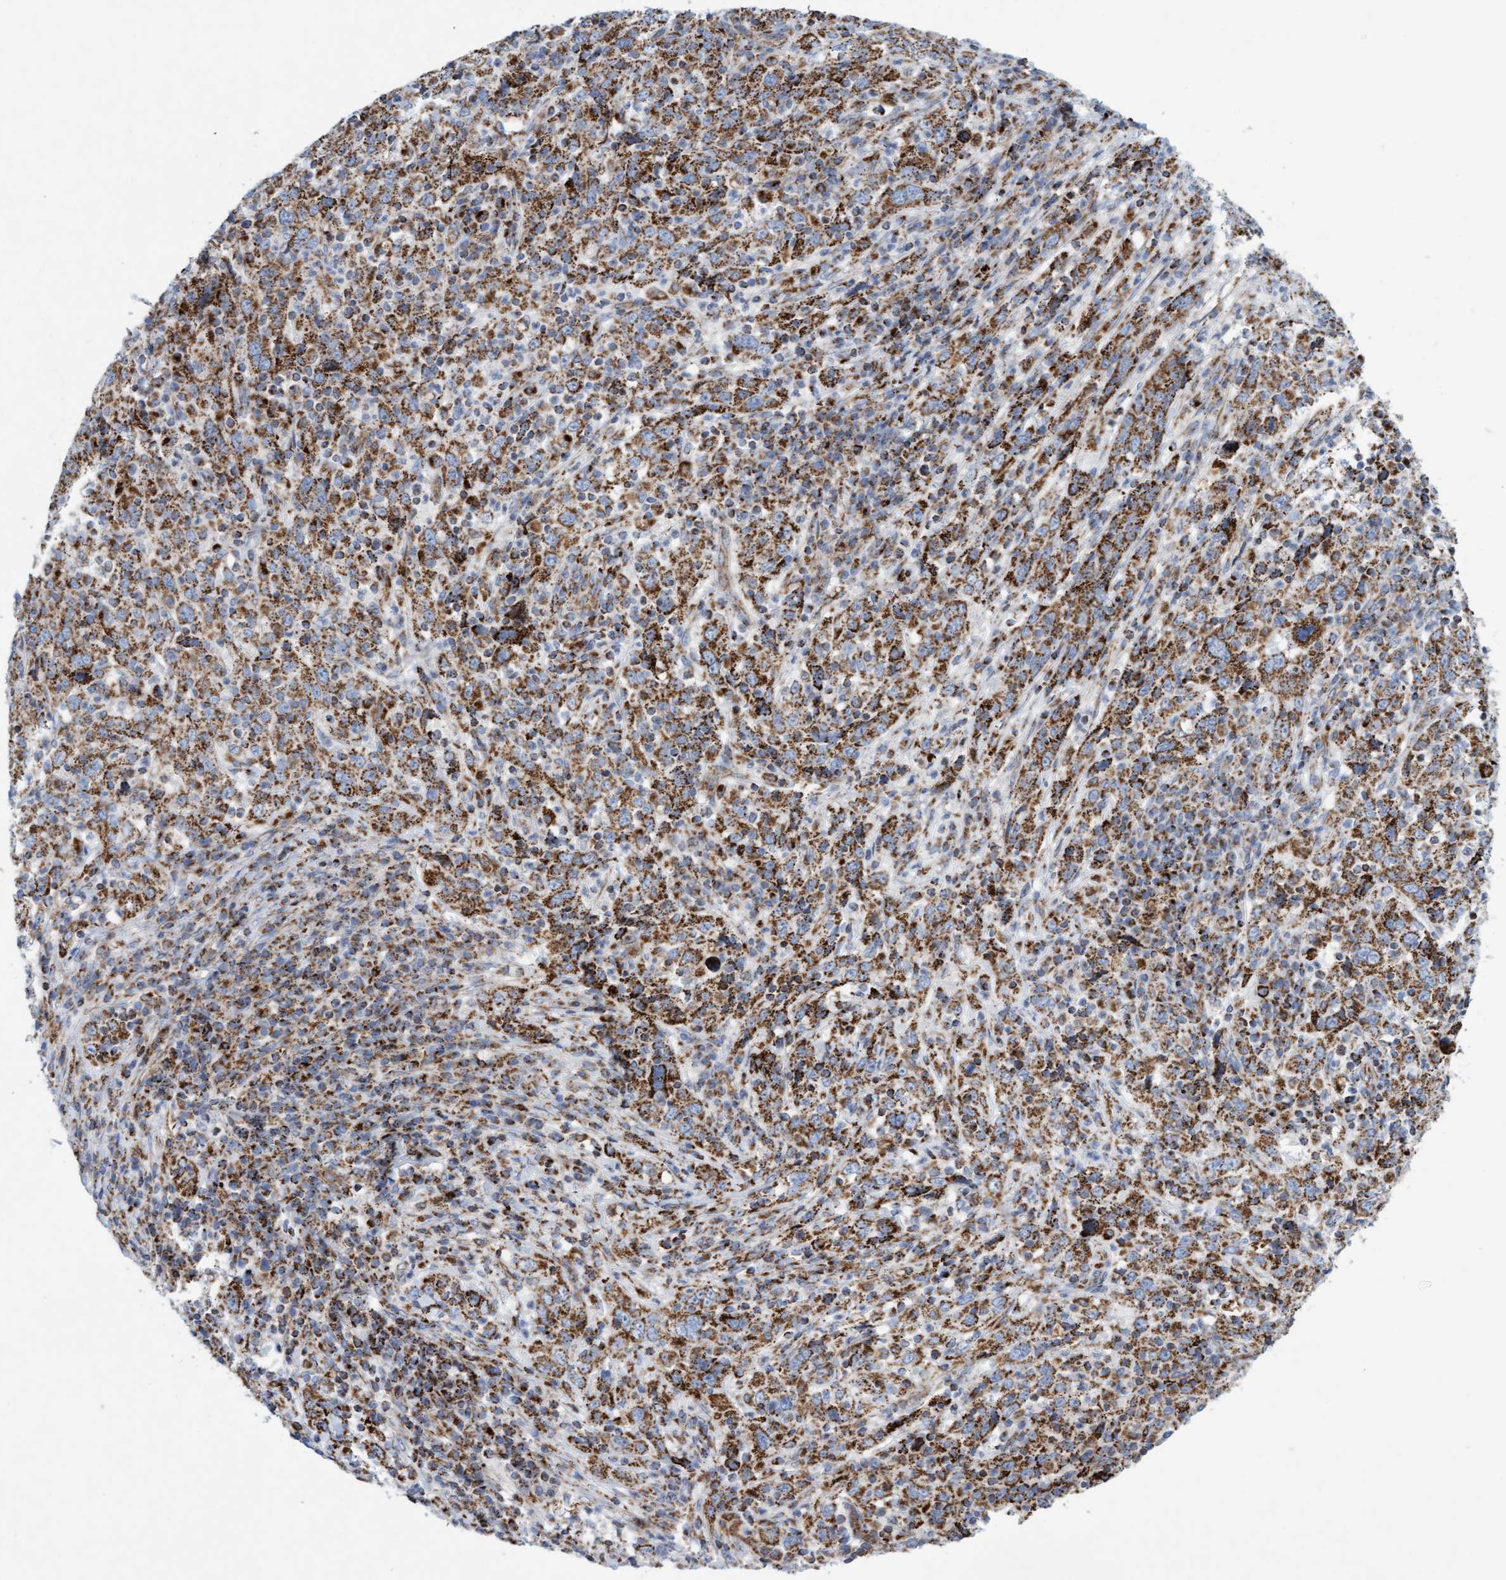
{"staining": {"intensity": "strong", "quantity": ">75%", "location": "cytoplasmic/membranous"}, "tissue": "cervical cancer", "cell_type": "Tumor cells", "image_type": "cancer", "snomed": [{"axis": "morphology", "description": "Squamous cell carcinoma, NOS"}, {"axis": "topography", "description": "Cervix"}], "caption": "Immunohistochemistry (IHC) (DAB) staining of cervical cancer (squamous cell carcinoma) reveals strong cytoplasmic/membranous protein expression in about >75% of tumor cells. (IHC, brightfield microscopy, high magnification).", "gene": "GGTA1", "patient": {"sex": "female", "age": 46}}